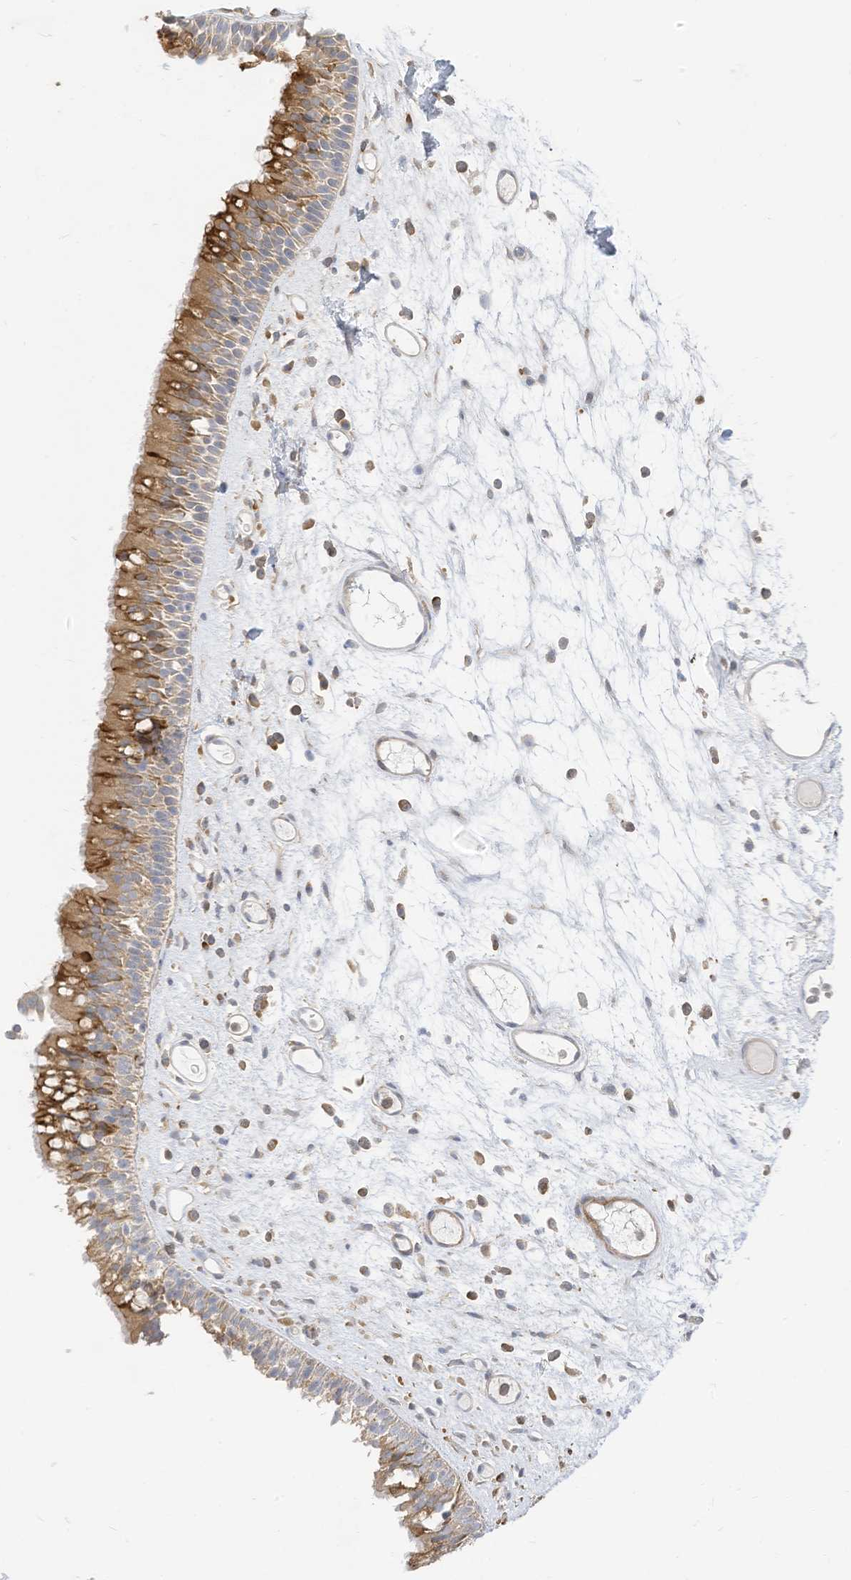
{"staining": {"intensity": "moderate", "quantity": ">75%", "location": "cytoplasmic/membranous"}, "tissue": "nasopharynx", "cell_type": "Respiratory epithelial cells", "image_type": "normal", "snomed": [{"axis": "morphology", "description": "Normal tissue, NOS"}, {"axis": "morphology", "description": "Inflammation, NOS"}, {"axis": "morphology", "description": "Malignant melanoma, Metastatic site"}, {"axis": "topography", "description": "Nasopharynx"}], "caption": "Moderate cytoplasmic/membranous positivity for a protein is appreciated in about >75% of respiratory epithelial cells of unremarkable nasopharynx using IHC.", "gene": "ATP13A1", "patient": {"sex": "male", "age": 70}}